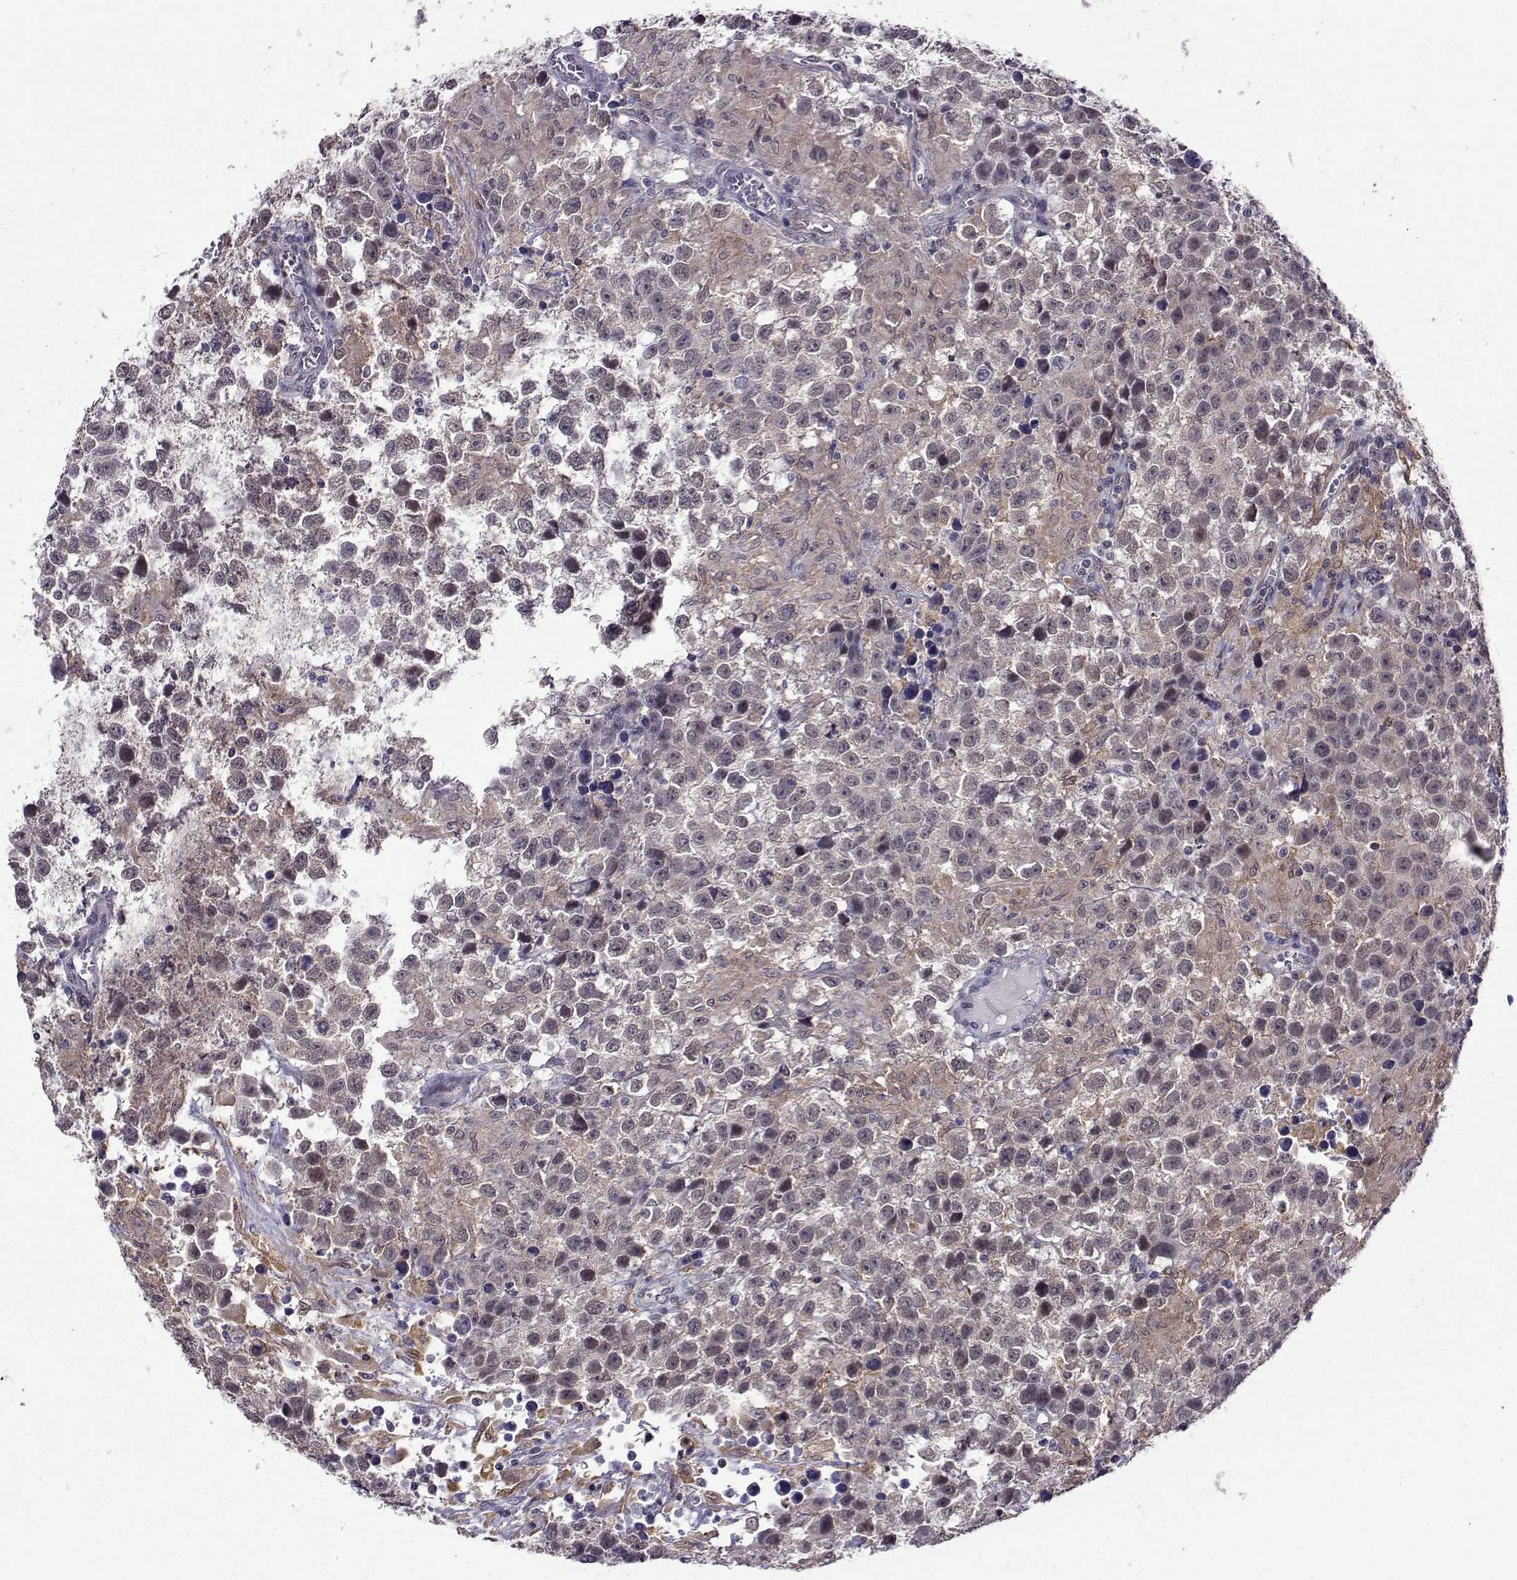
{"staining": {"intensity": "negative", "quantity": "none", "location": "none"}, "tissue": "testis cancer", "cell_type": "Tumor cells", "image_type": "cancer", "snomed": [{"axis": "morphology", "description": "Seminoma, NOS"}, {"axis": "topography", "description": "Testis"}], "caption": "An immunohistochemistry (IHC) micrograph of testis seminoma is shown. There is no staining in tumor cells of testis seminoma.", "gene": "DDX20", "patient": {"sex": "male", "age": 43}}